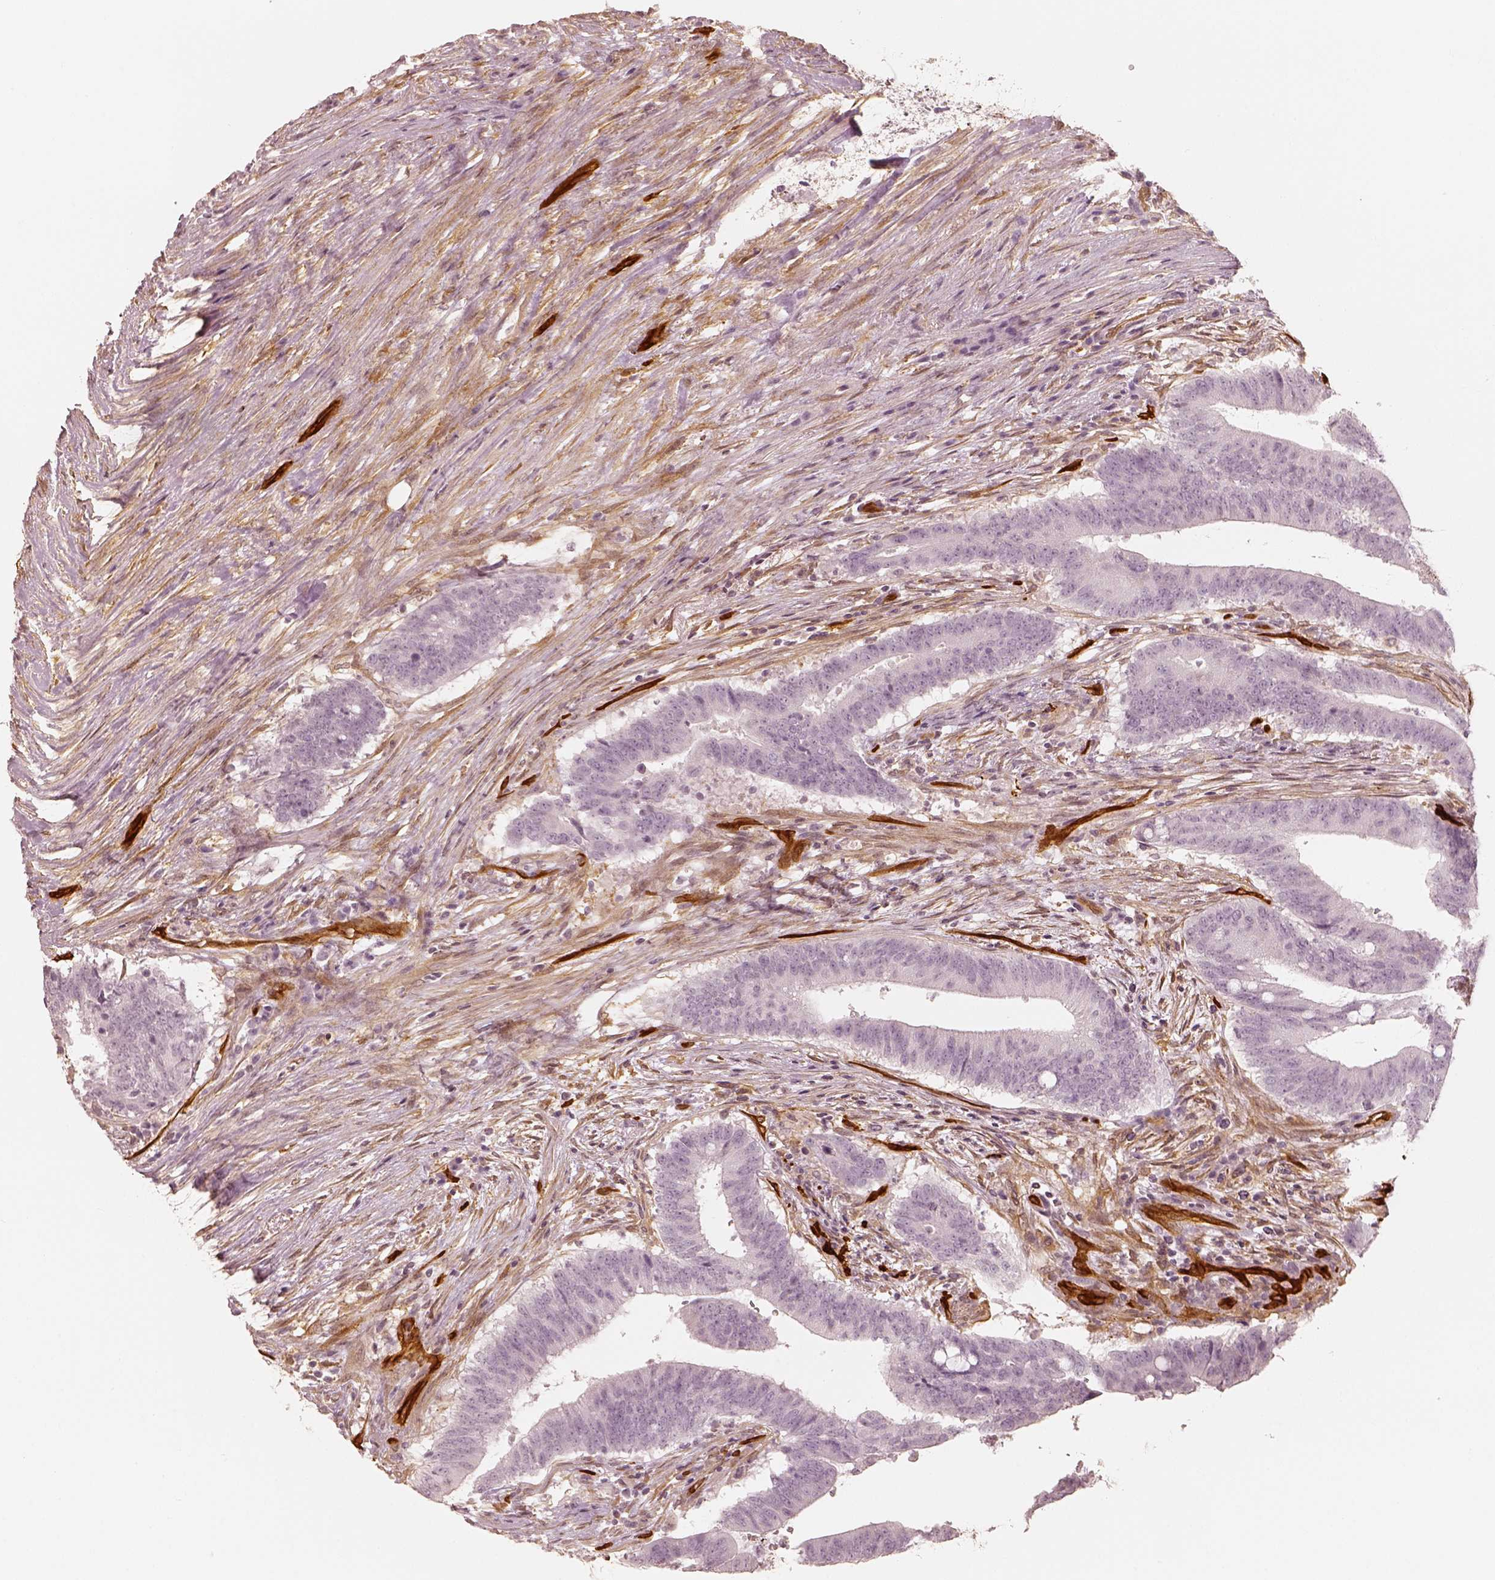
{"staining": {"intensity": "negative", "quantity": "none", "location": "none"}, "tissue": "colorectal cancer", "cell_type": "Tumor cells", "image_type": "cancer", "snomed": [{"axis": "morphology", "description": "Adenocarcinoma, NOS"}, {"axis": "topography", "description": "Colon"}], "caption": "Immunohistochemical staining of human colorectal adenocarcinoma exhibits no significant positivity in tumor cells. (DAB (3,3'-diaminobenzidine) IHC visualized using brightfield microscopy, high magnification).", "gene": "FSCN1", "patient": {"sex": "female", "age": 43}}